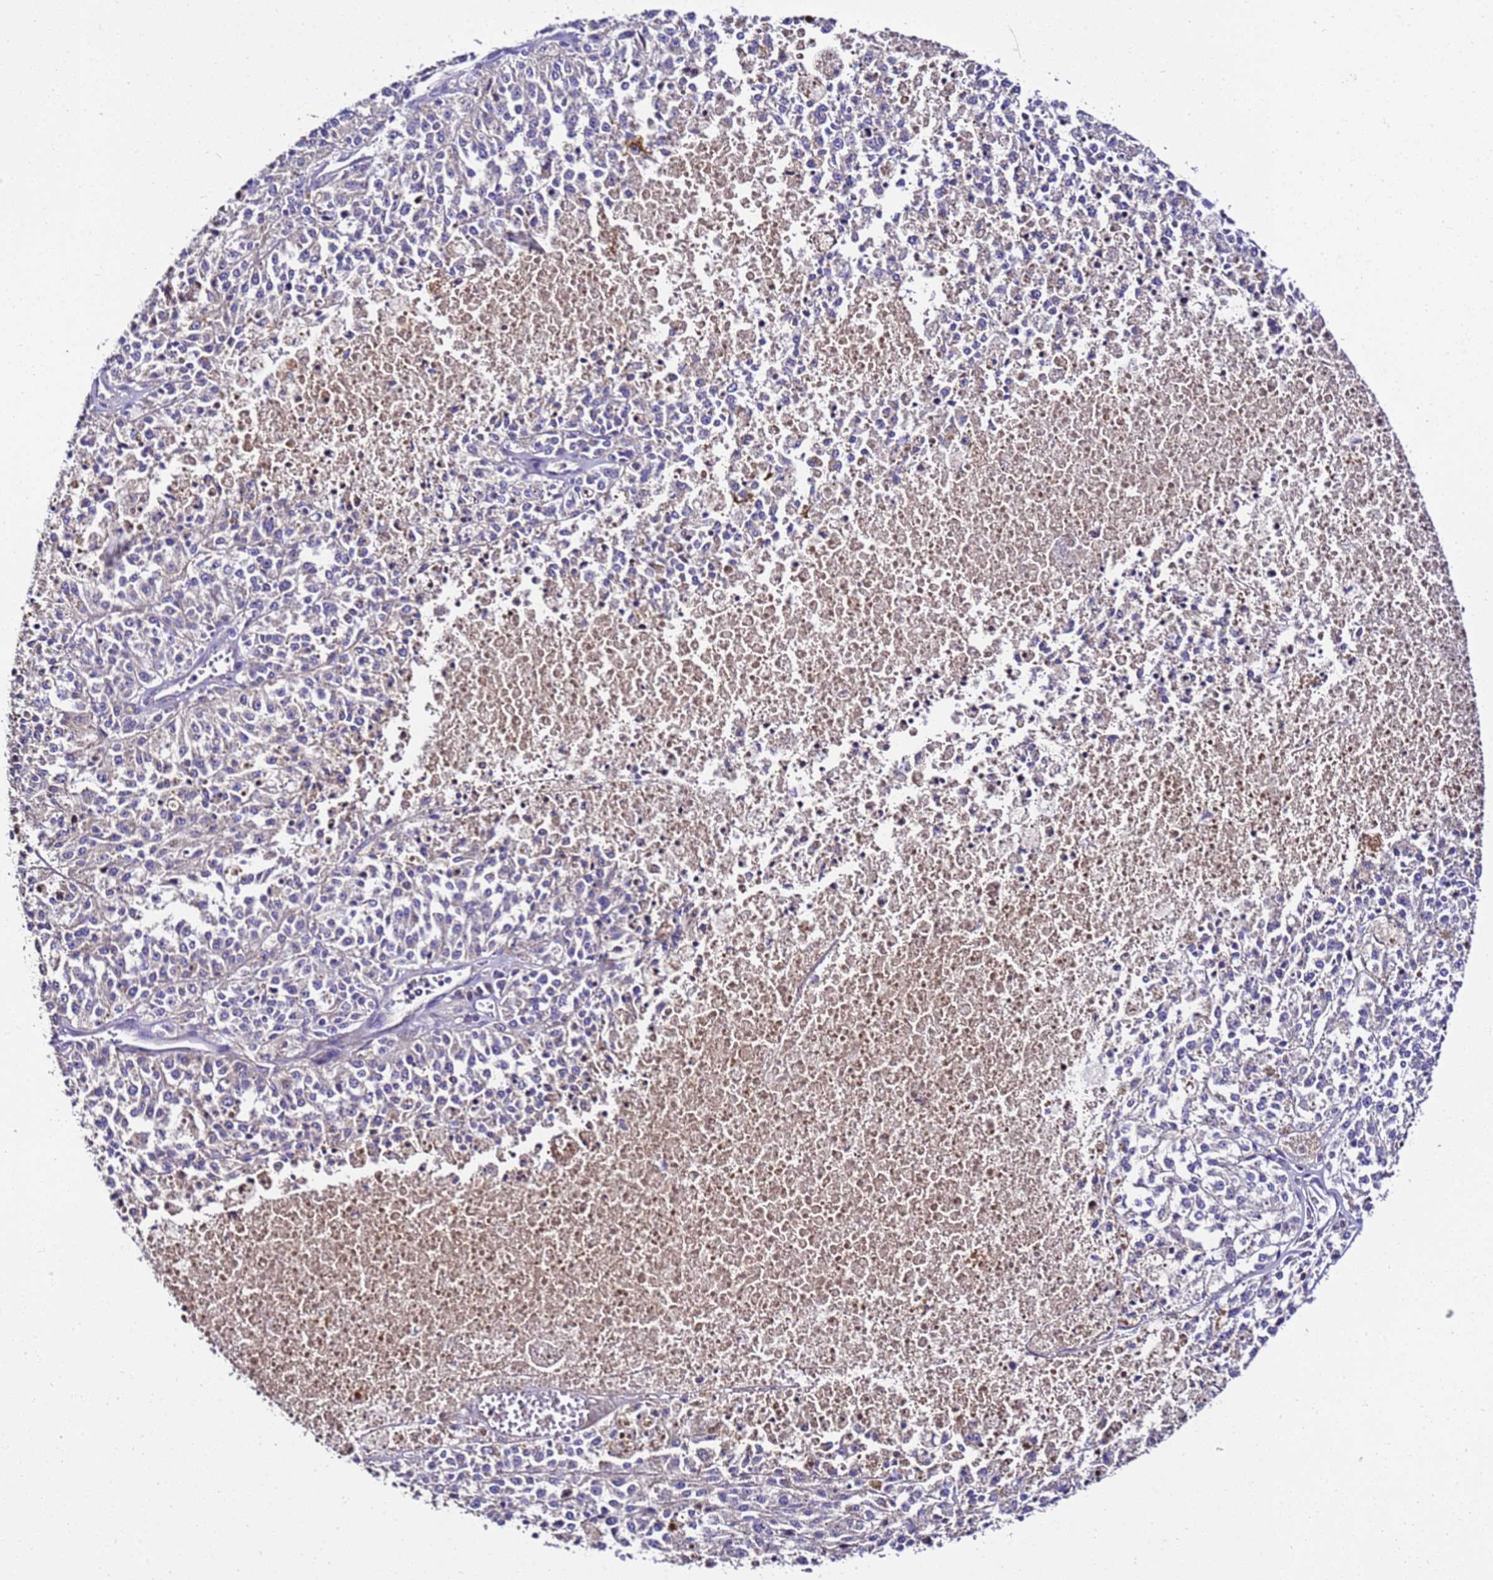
{"staining": {"intensity": "negative", "quantity": "none", "location": "none"}, "tissue": "melanoma", "cell_type": "Tumor cells", "image_type": "cancer", "snomed": [{"axis": "morphology", "description": "Malignant melanoma, NOS"}, {"axis": "topography", "description": "Skin"}], "caption": "Immunohistochemistry of human melanoma reveals no positivity in tumor cells.", "gene": "ZNF417", "patient": {"sex": "female", "age": 64}}